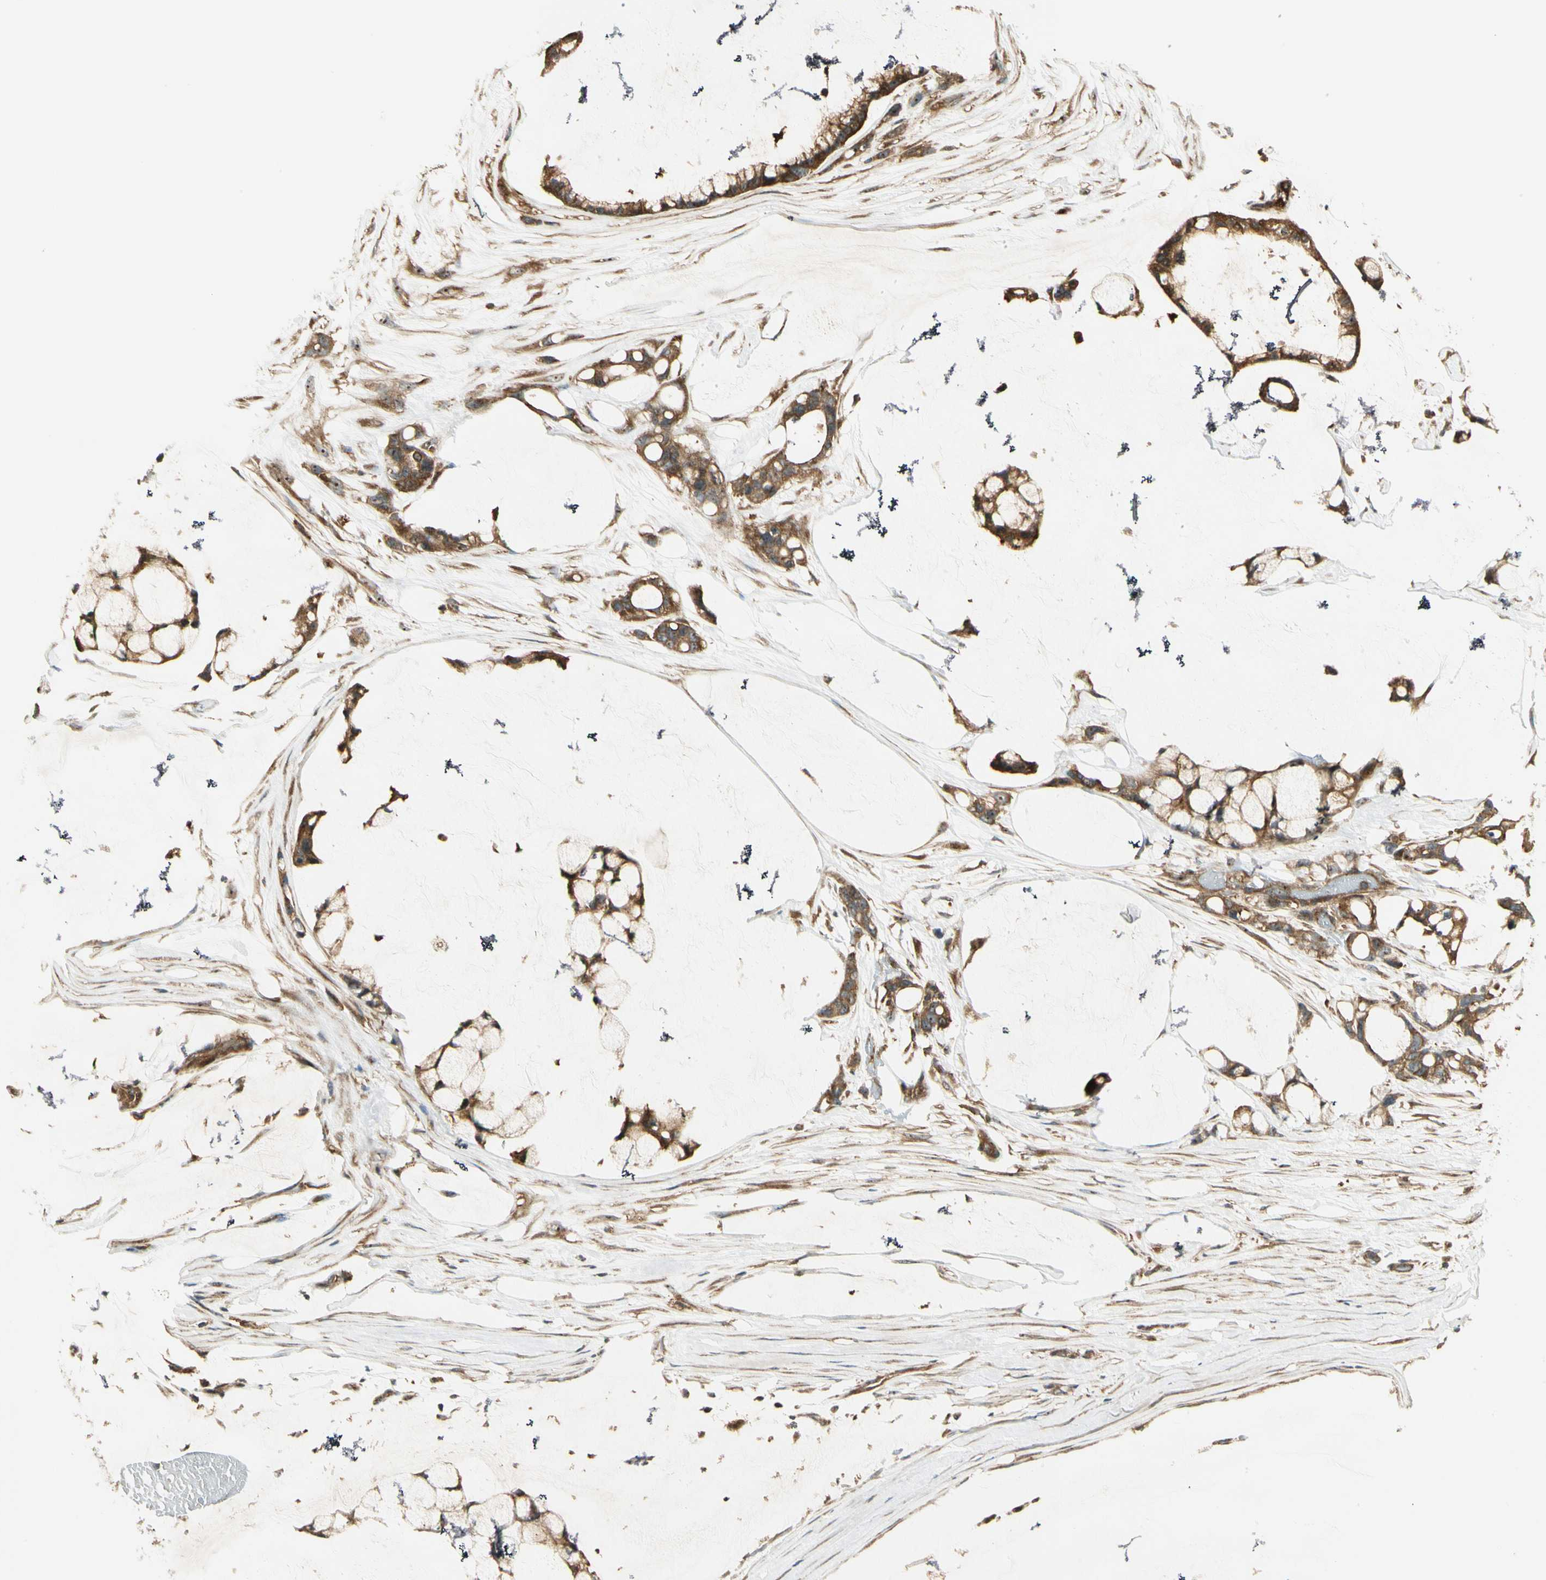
{"staining": {"intensity": "strong", "quantity": ">75%", "location": "cytoplasmic/membranous"}, "tissue": "ovarian cancer", "cell_type": "Tumor cells", "image_type": "cancer", "snomed": [{"axis": "morphology", "description": "Cystadenocarcinoma, mucinous, NOS"}, {"axis": "topography", "description": "Ovary"}], "caption": "A brown stain highlights strong cytoplasmic/membranous staining of a protein in human ovarian mucinous cystadenocarcinoma tumor cells.", "gene": "FKBP15", "patient": {"sex": "female", "age": 39}}